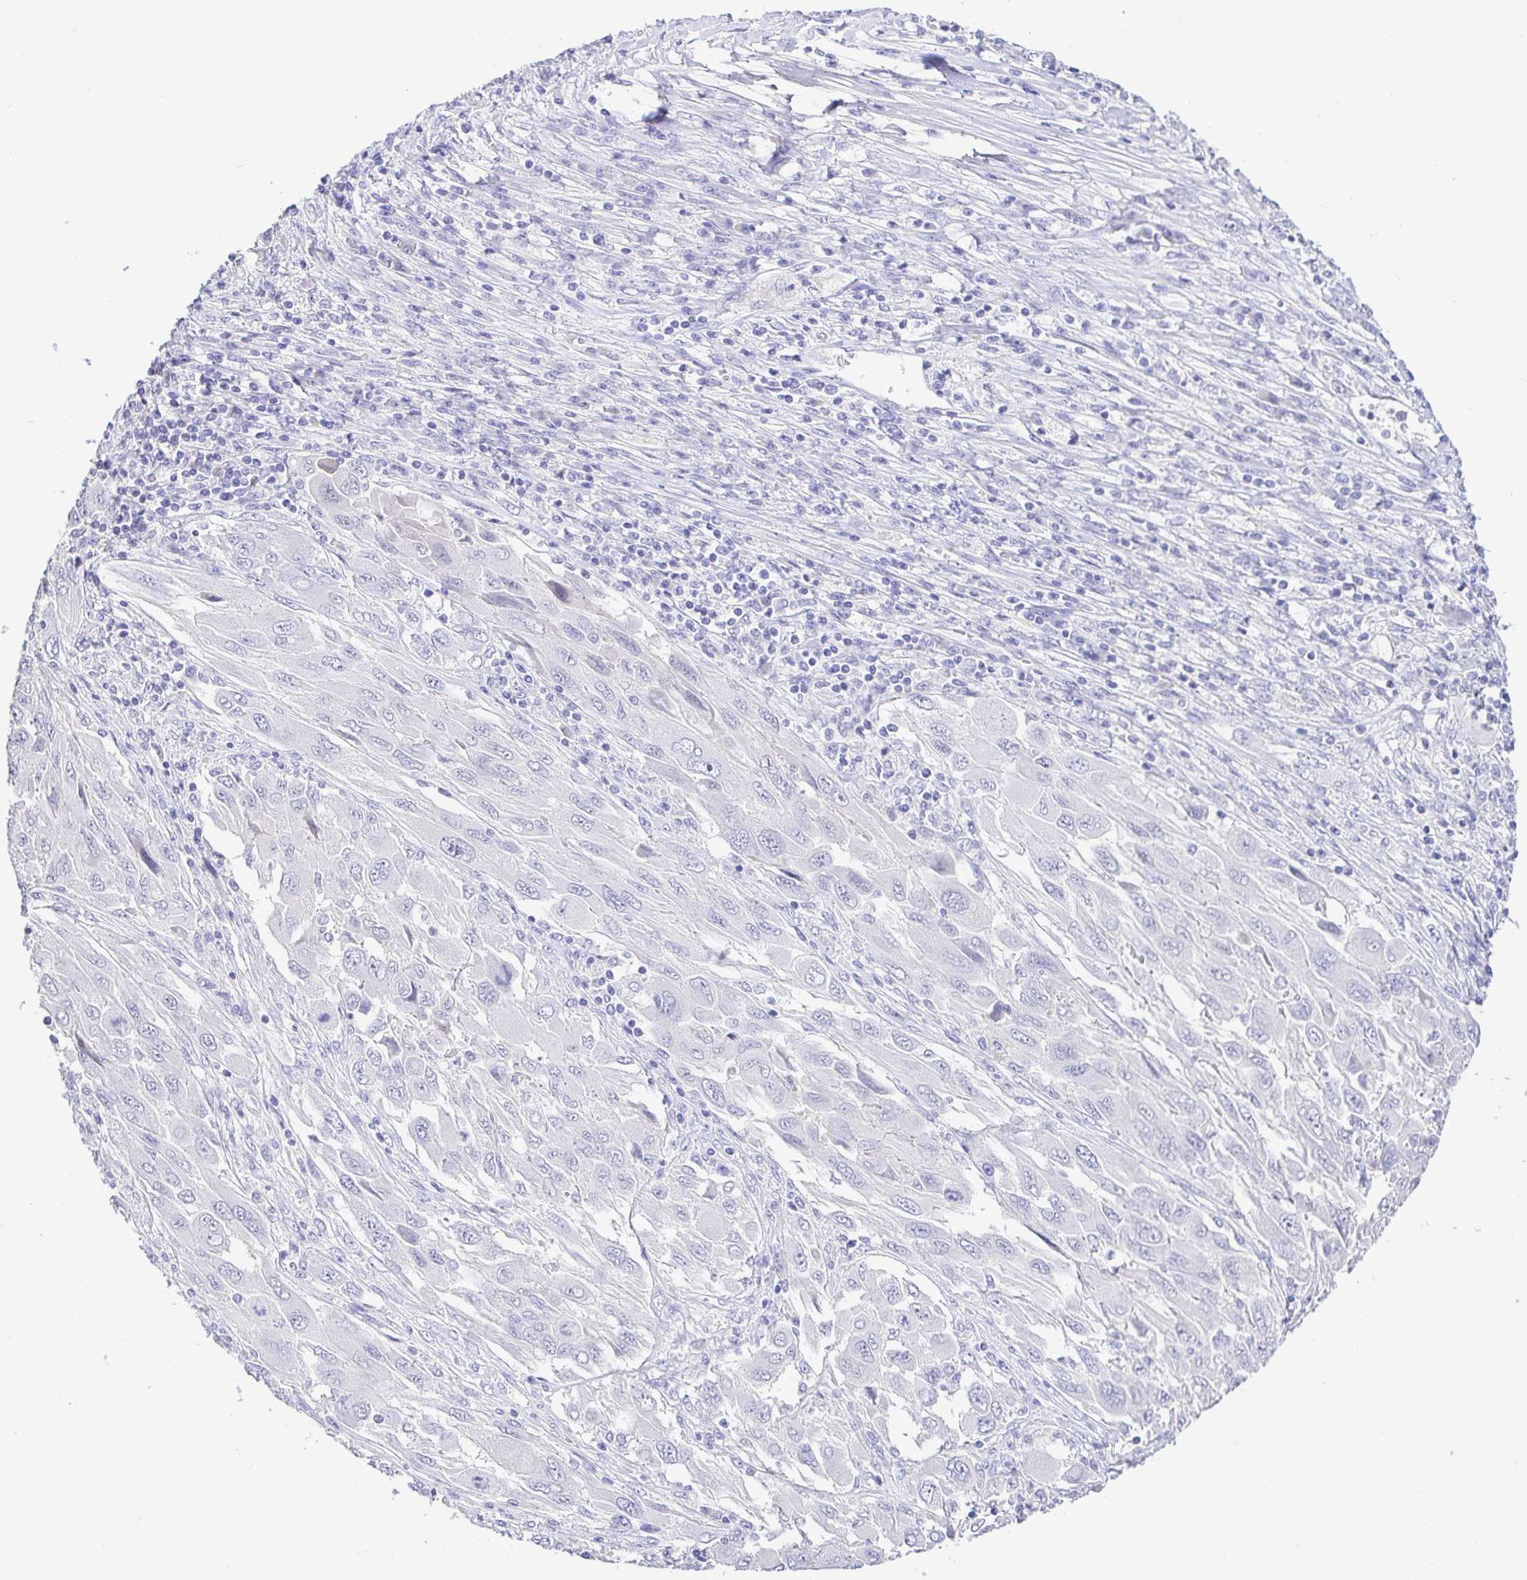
{"staining": {"intensity": "negative", "quantity": "none", "location": "none"}, "tissue": "melanoma", "cell_type": "Tumor cells", "image_type": "cancer", "snomed": [{"axis": "morphology", "description": "Malignant melanoma, NOS"}, {"axis": "topography", "description": "Skin"}], "caption": "Tumor cells are negative for protein expression in human melanoma.", "gene": "CDO1", "patient": {"sex": "female", "age": 91}}